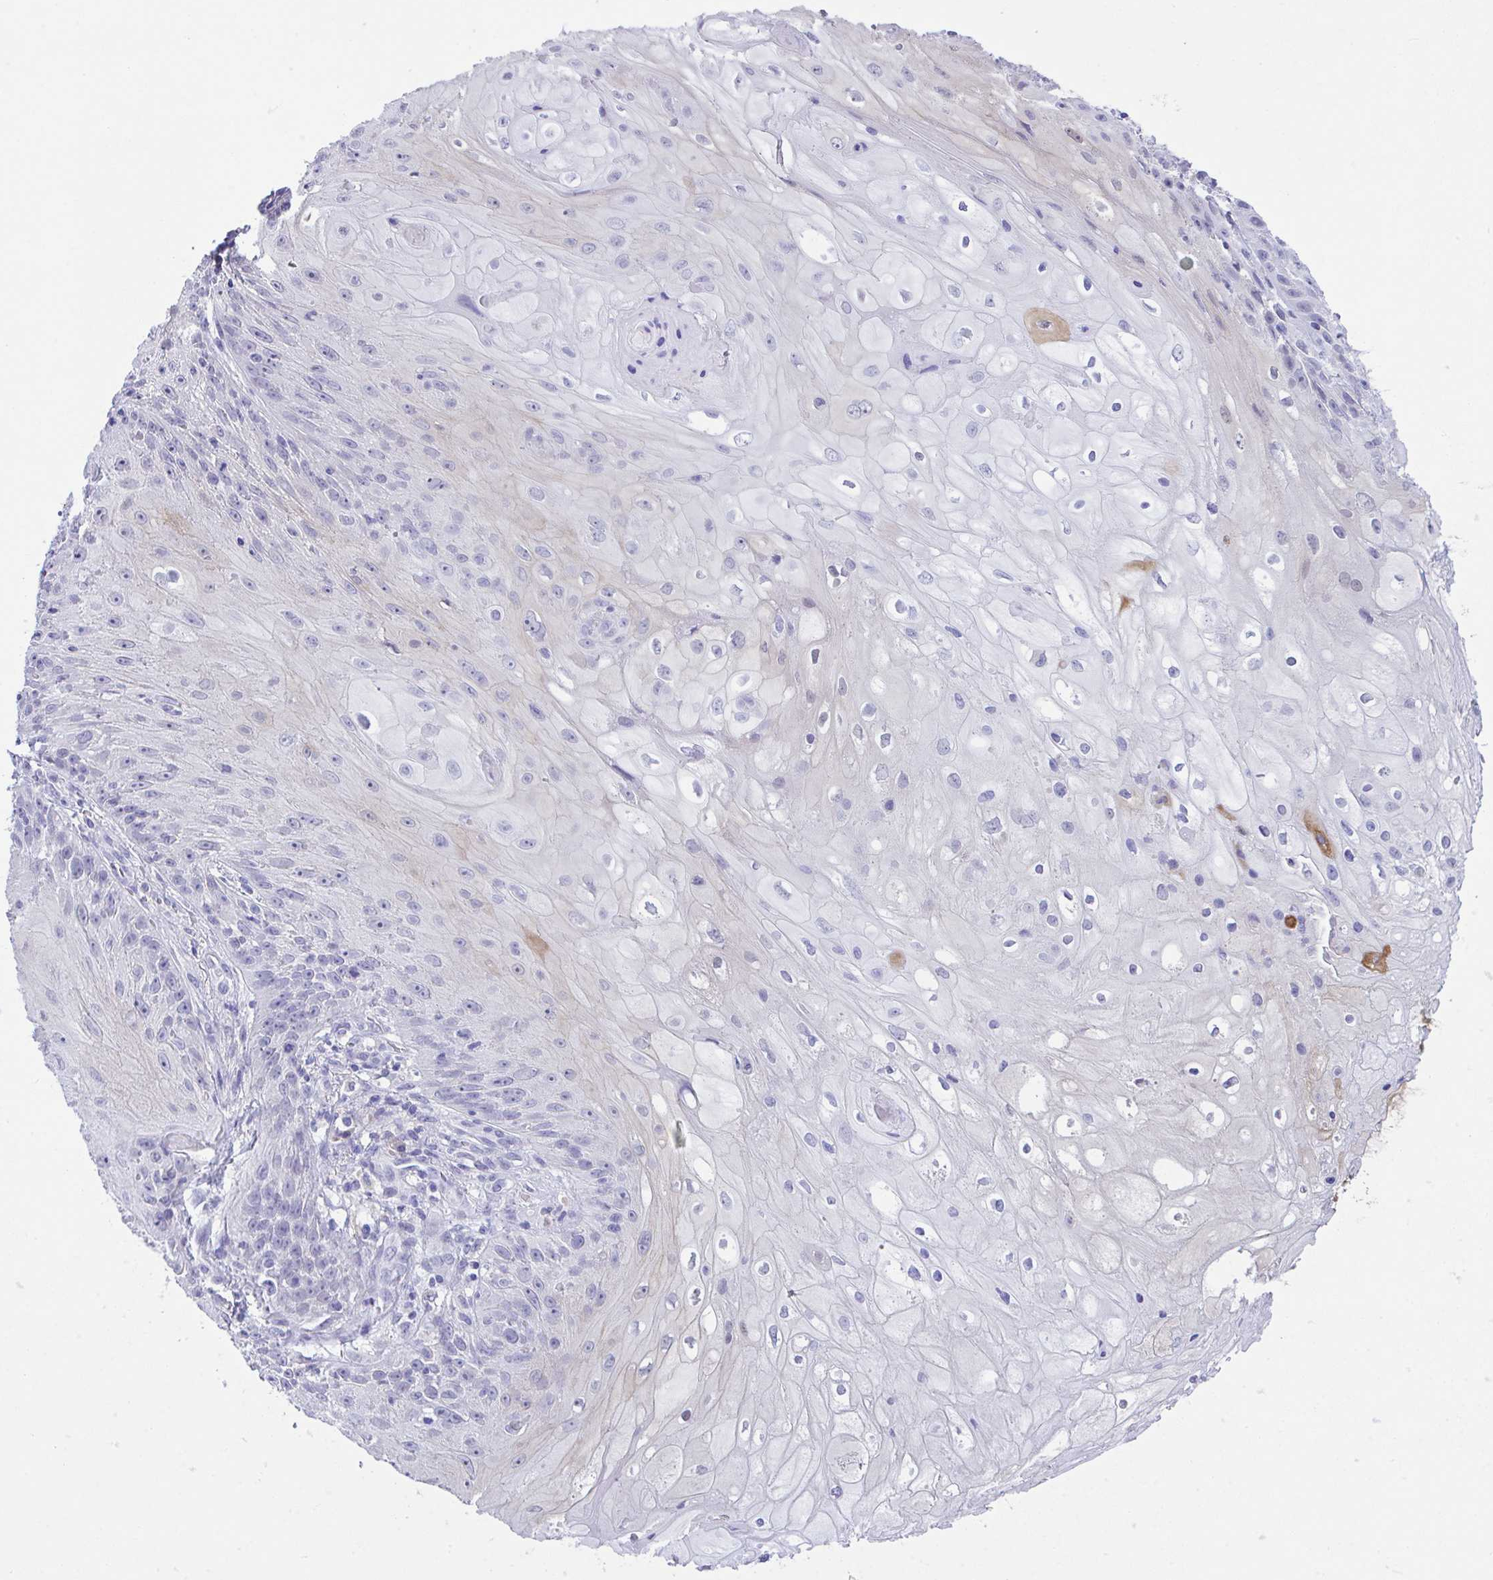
{"staining": {"intensity": "negative", "quantity": "none", "location": "none"}, "tissue": "skin cancer", "cell_type": "Tumor cells", "image_type": "cancer", "snomed": [{"axis": "morphology", "description": "Squamous cell carcinoma, NOS"}, {"axis": "topography", "description": "Skin"}, {"axis": "topography", "description": "Vulva"}], "caption": "Skin cancer was stained to show a protein in brown. There is no significant staining in tumor cells. (DAB immunohistochemistry, high magnification).", "gene": "HOXB4", "patient": {"sex": "female", "age": 76}}